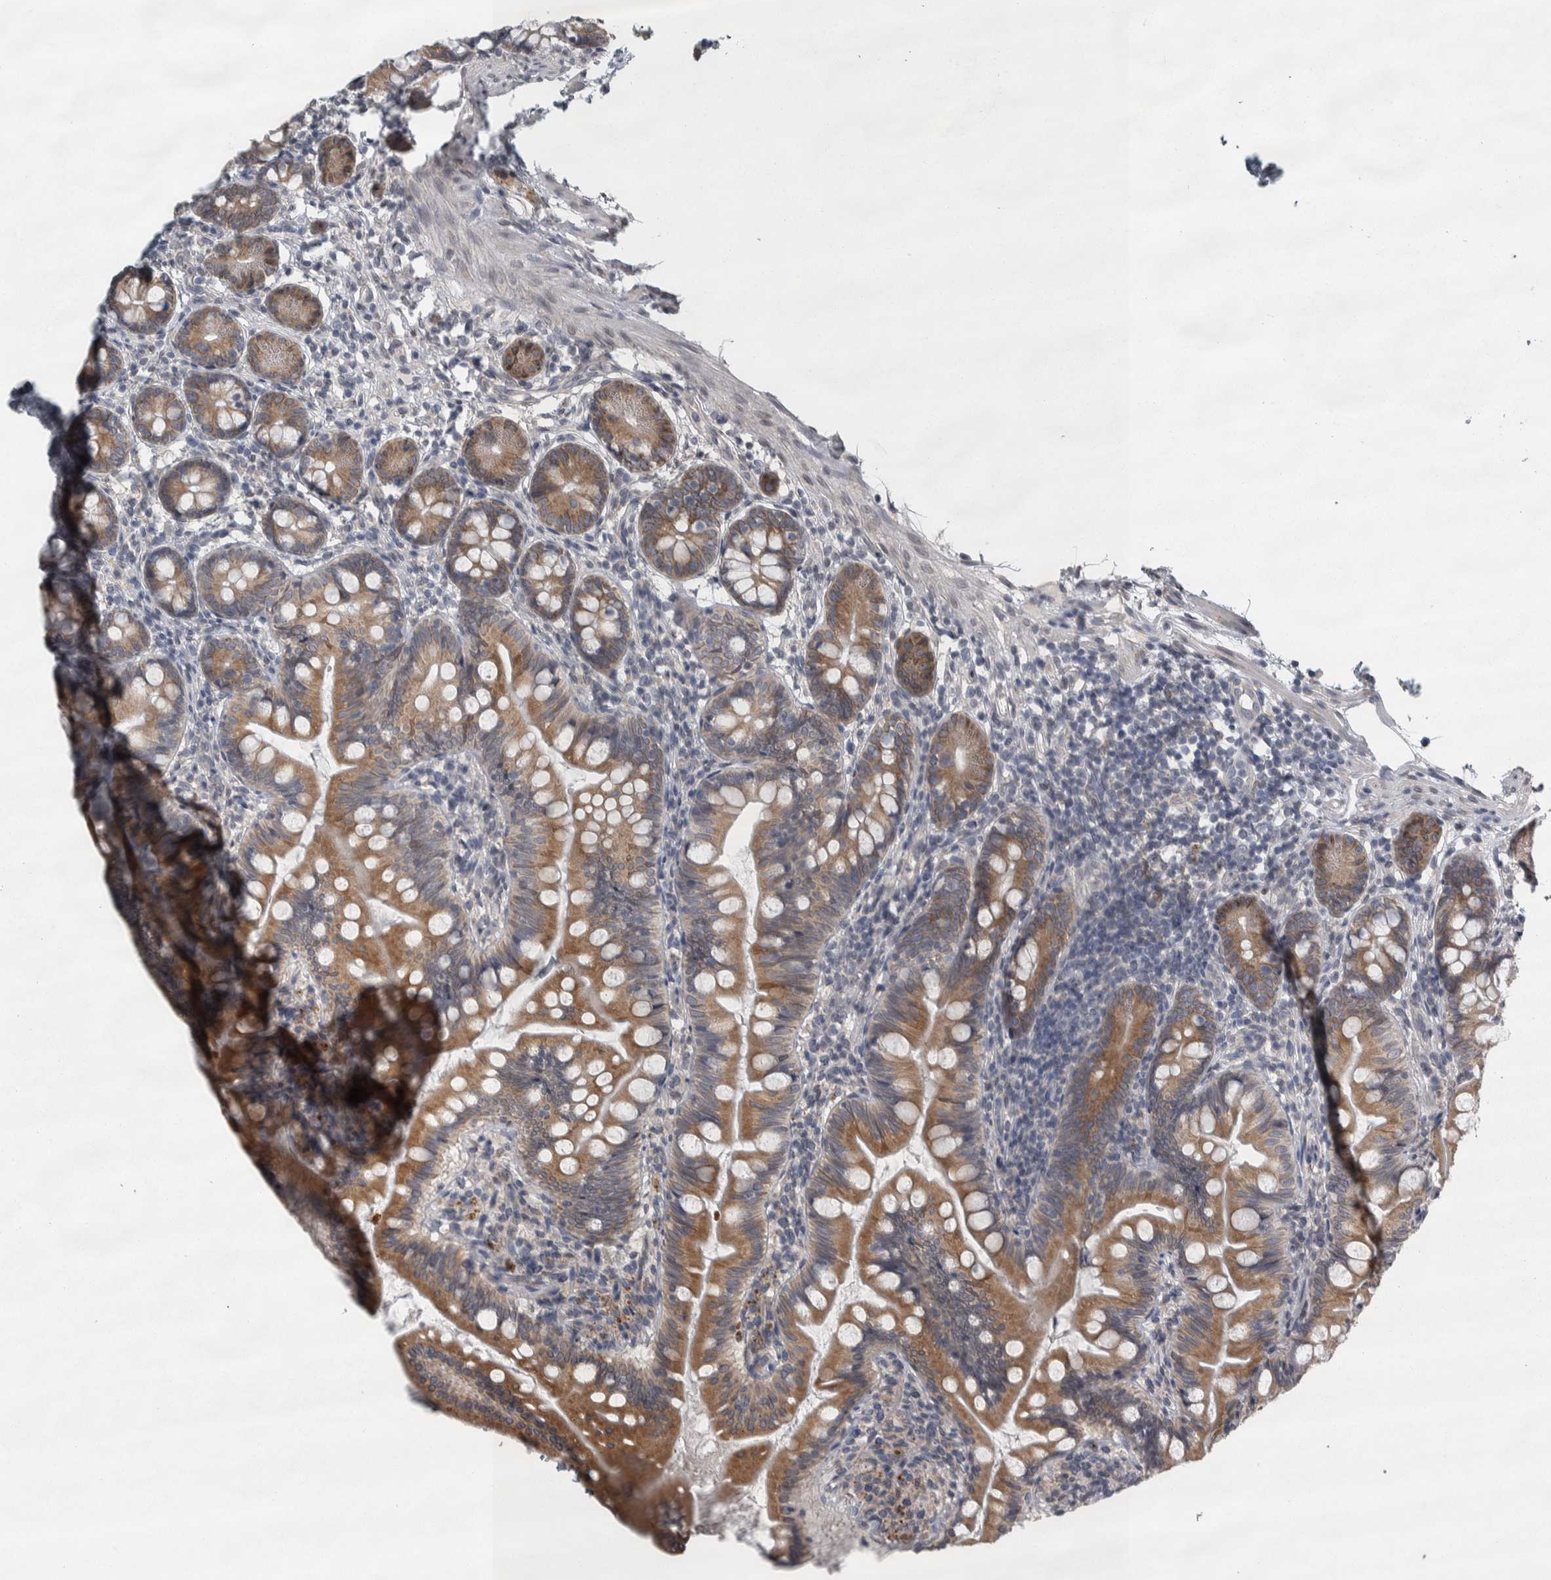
{"staining": {"intensity": "moderate", "quantity": ">75%", "location": "cytoplasmic/membranous"}, "tissue": "small intestine", "cell_type": "Glandular cells", "image_type": "normal", "snomed": [{"axis": "morphology", "description": "Normal tissue, NOS"}, {"axis": "topography", "description": "Small intestine"}], "caption": "Small intestine stained with immunohistochemistry displays moderate cytoplasmic/membranous expression in about >75% of glandular cells. Nuclei are stained in blue.", "gene": "SIGMAR1", "patient": {"sex": "male", "age": 7}}